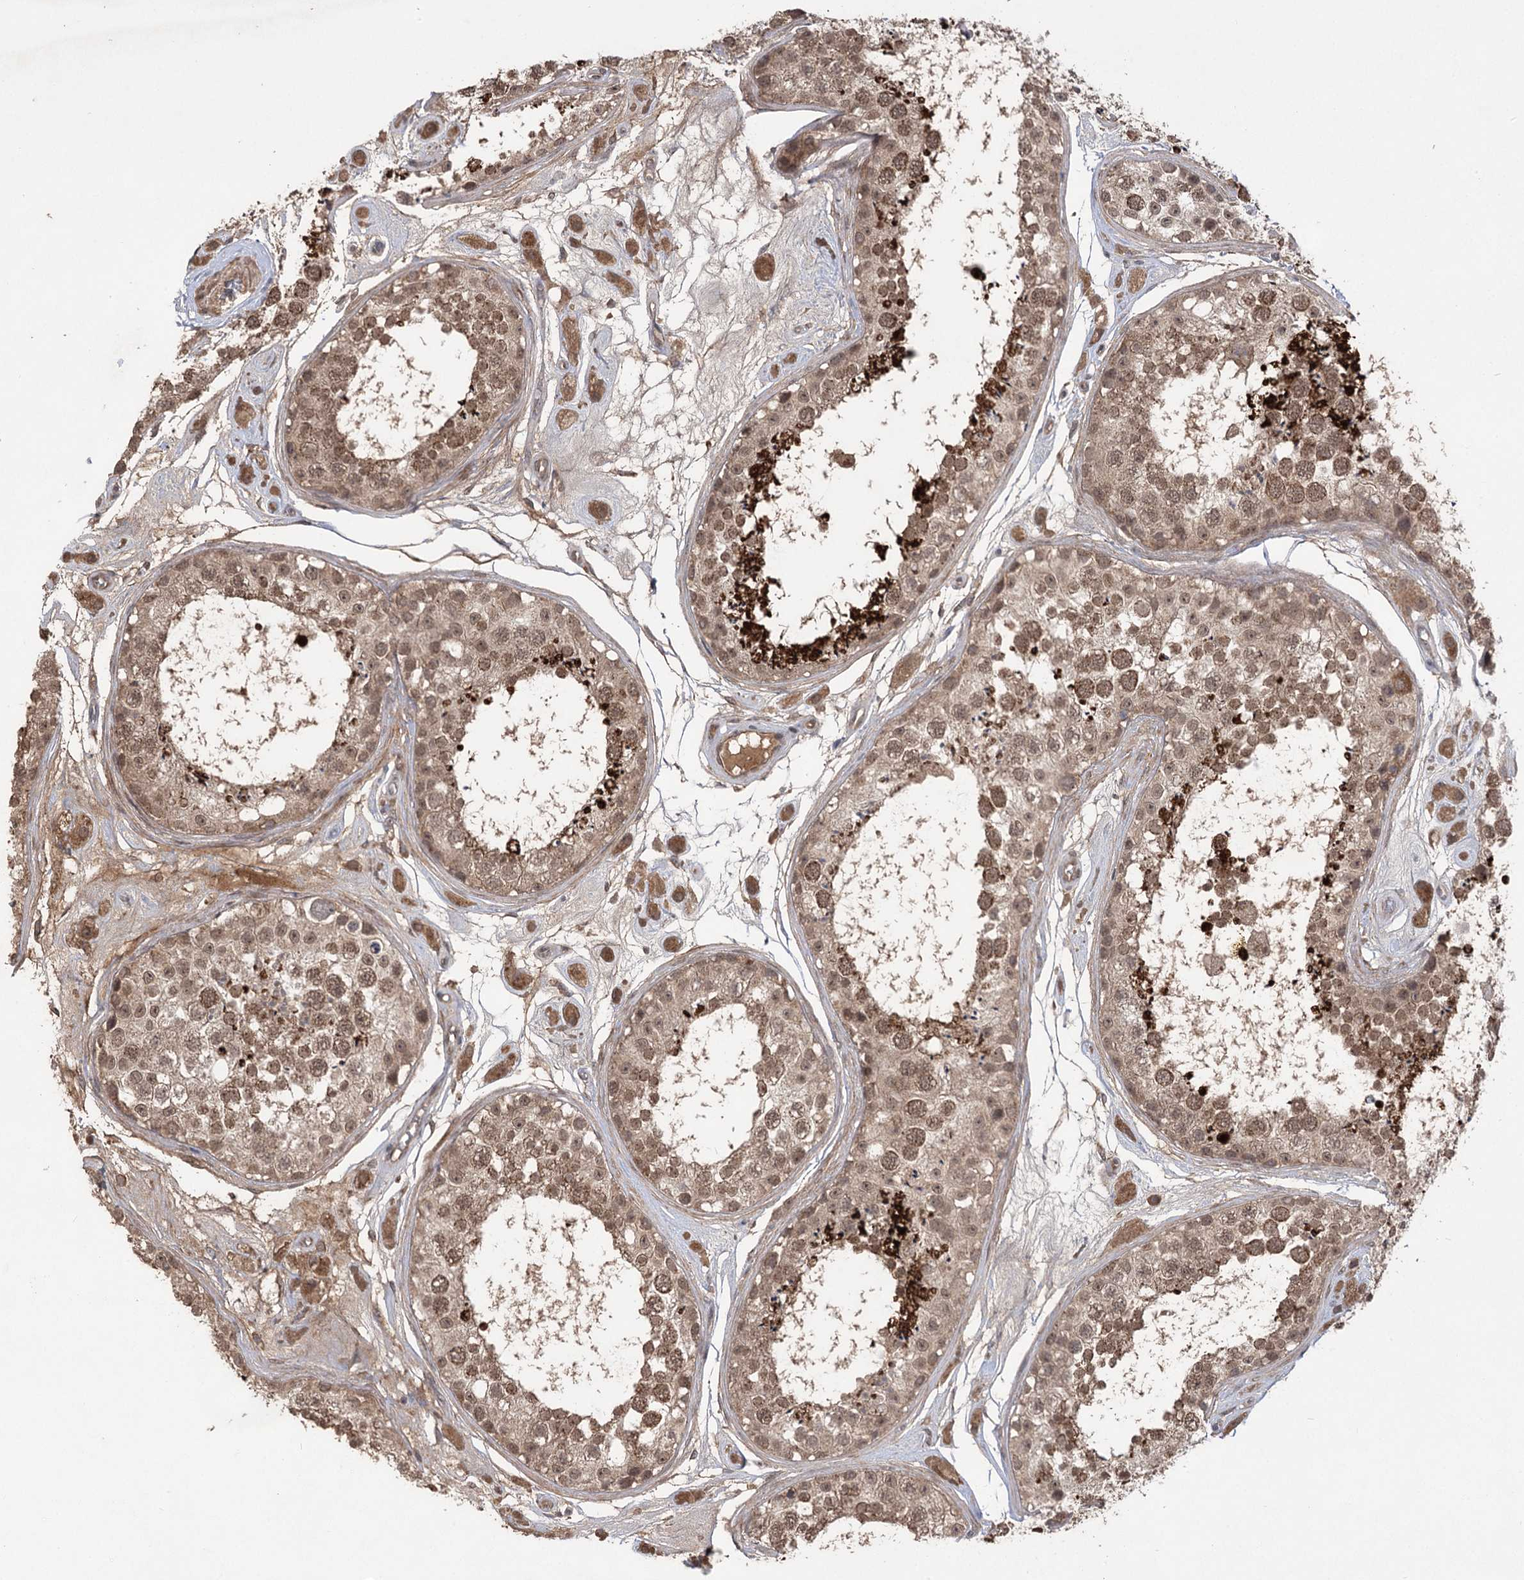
{"staining": {"intensity": "strong", "quantity": "25%-75%", "location": "cytoplasmic/membranous,nuclear"}, "tissue": "testis", "cell_type": "Cells in seminiferous ducts", "image_type": "normal", "snomed": [{"axis": "morphology", "description": "Normal tissue, NOS"}, {"axis": "topography", "description": "Testis"}], "caption": "IHC histopathology image of benign human testis stained for a protein (brown), which reveals high levels of strong cytoplasmic/membranous,nuclear staining in about 25%-75% of cells in seminiferous ducts.", "gene": "TENM2", "patient": {"sex": "male", "age": 25}}